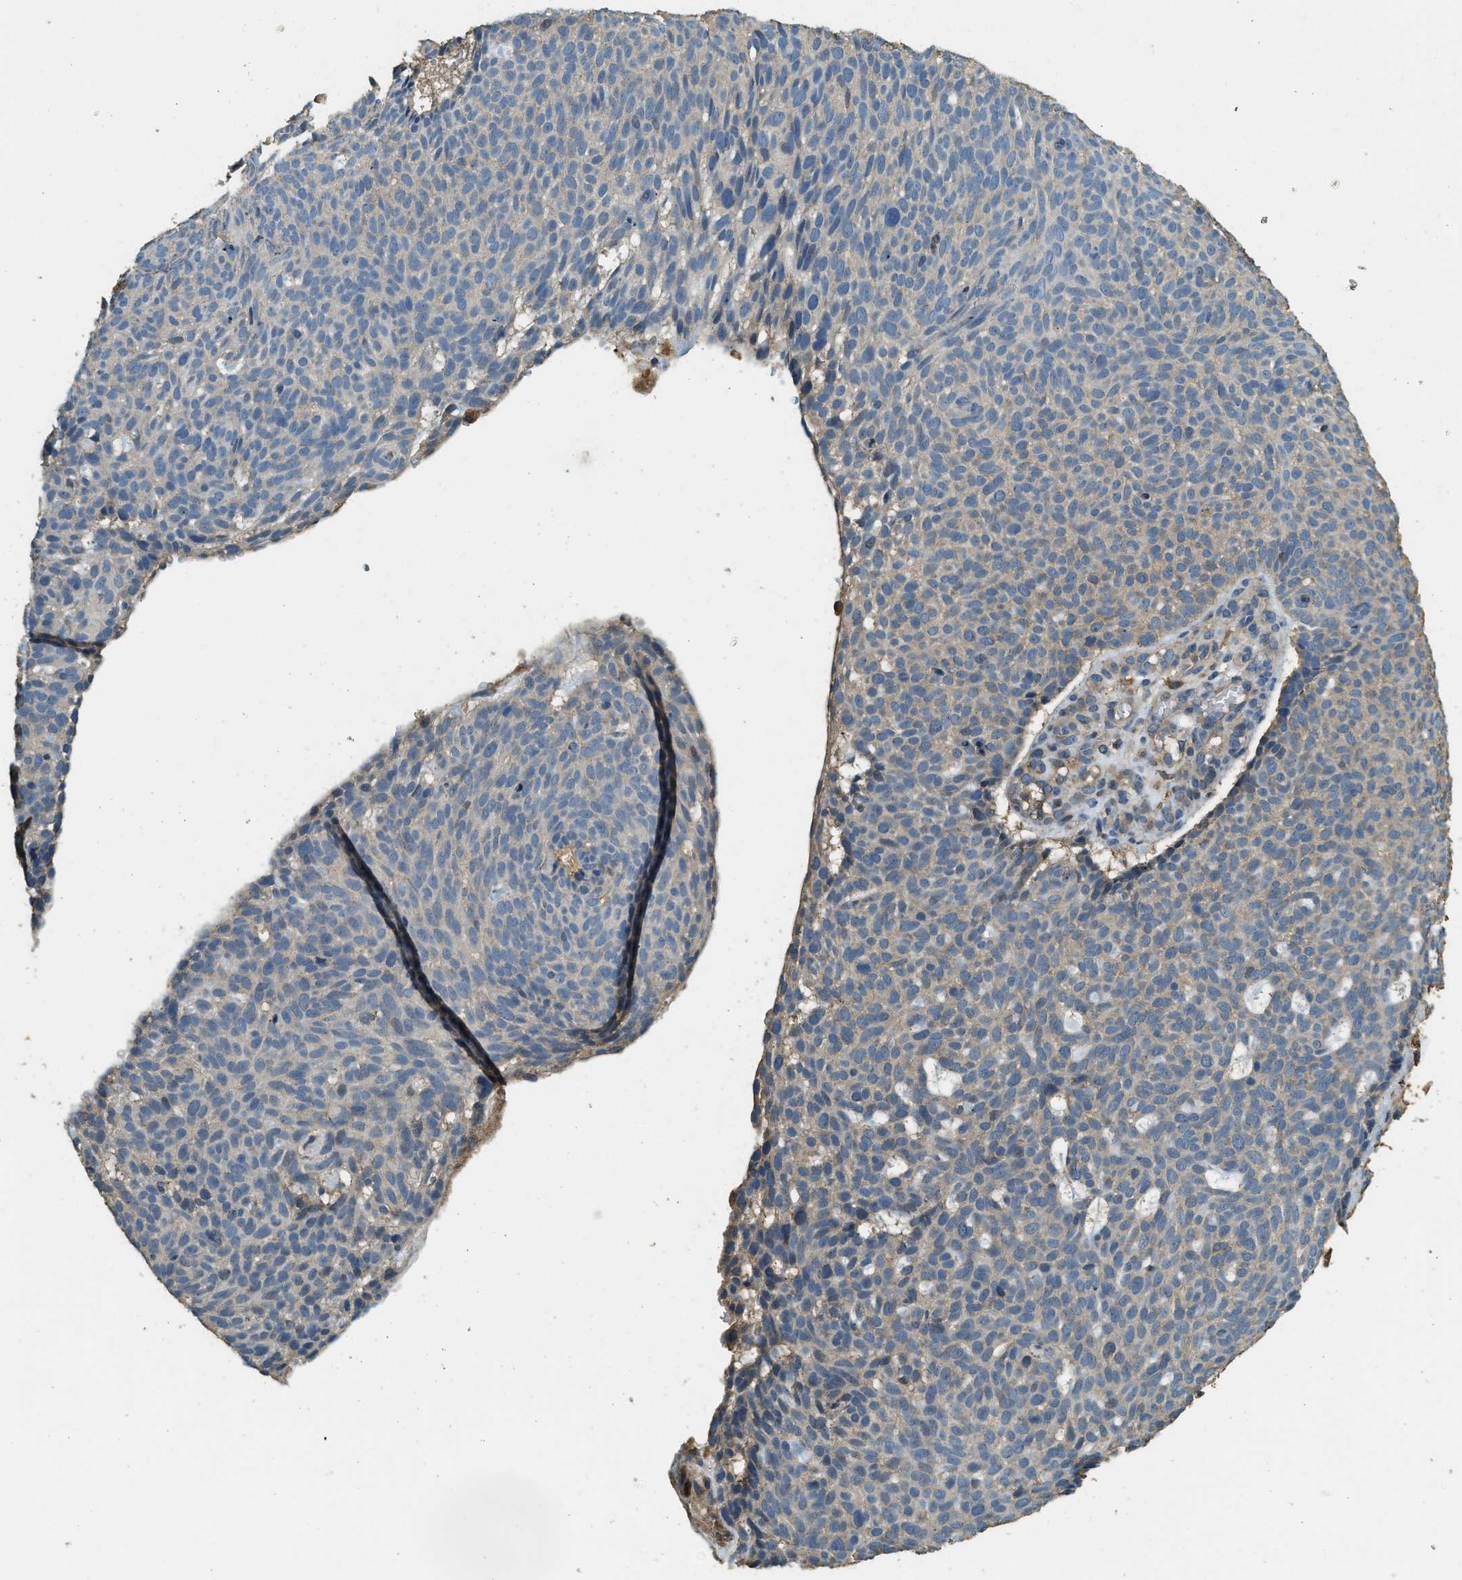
{"staining": {"intensity": "weak", "quantity": "<25%", "location": "cytoplasmic/membranous"}, "tissue": "skin cancer", "cell_type": "Tumor cells", "image_type": "cancer", "snomed": [{"axis": "morphology", "description": "Basal cell carcinoma"}, {"axis": "topography", "description": "Skin"}], "caption": "Skin cancer was stained to show a protein in brown. There is no significant expression in tumor cells. The staining is performed using DAB (3,3'-diaminobenzidine) brown chromogen with nuclei counter-stained in using hematoxylin.", "gene": "ERGIC1", "patient": {"sex": "male", "age": 61}}